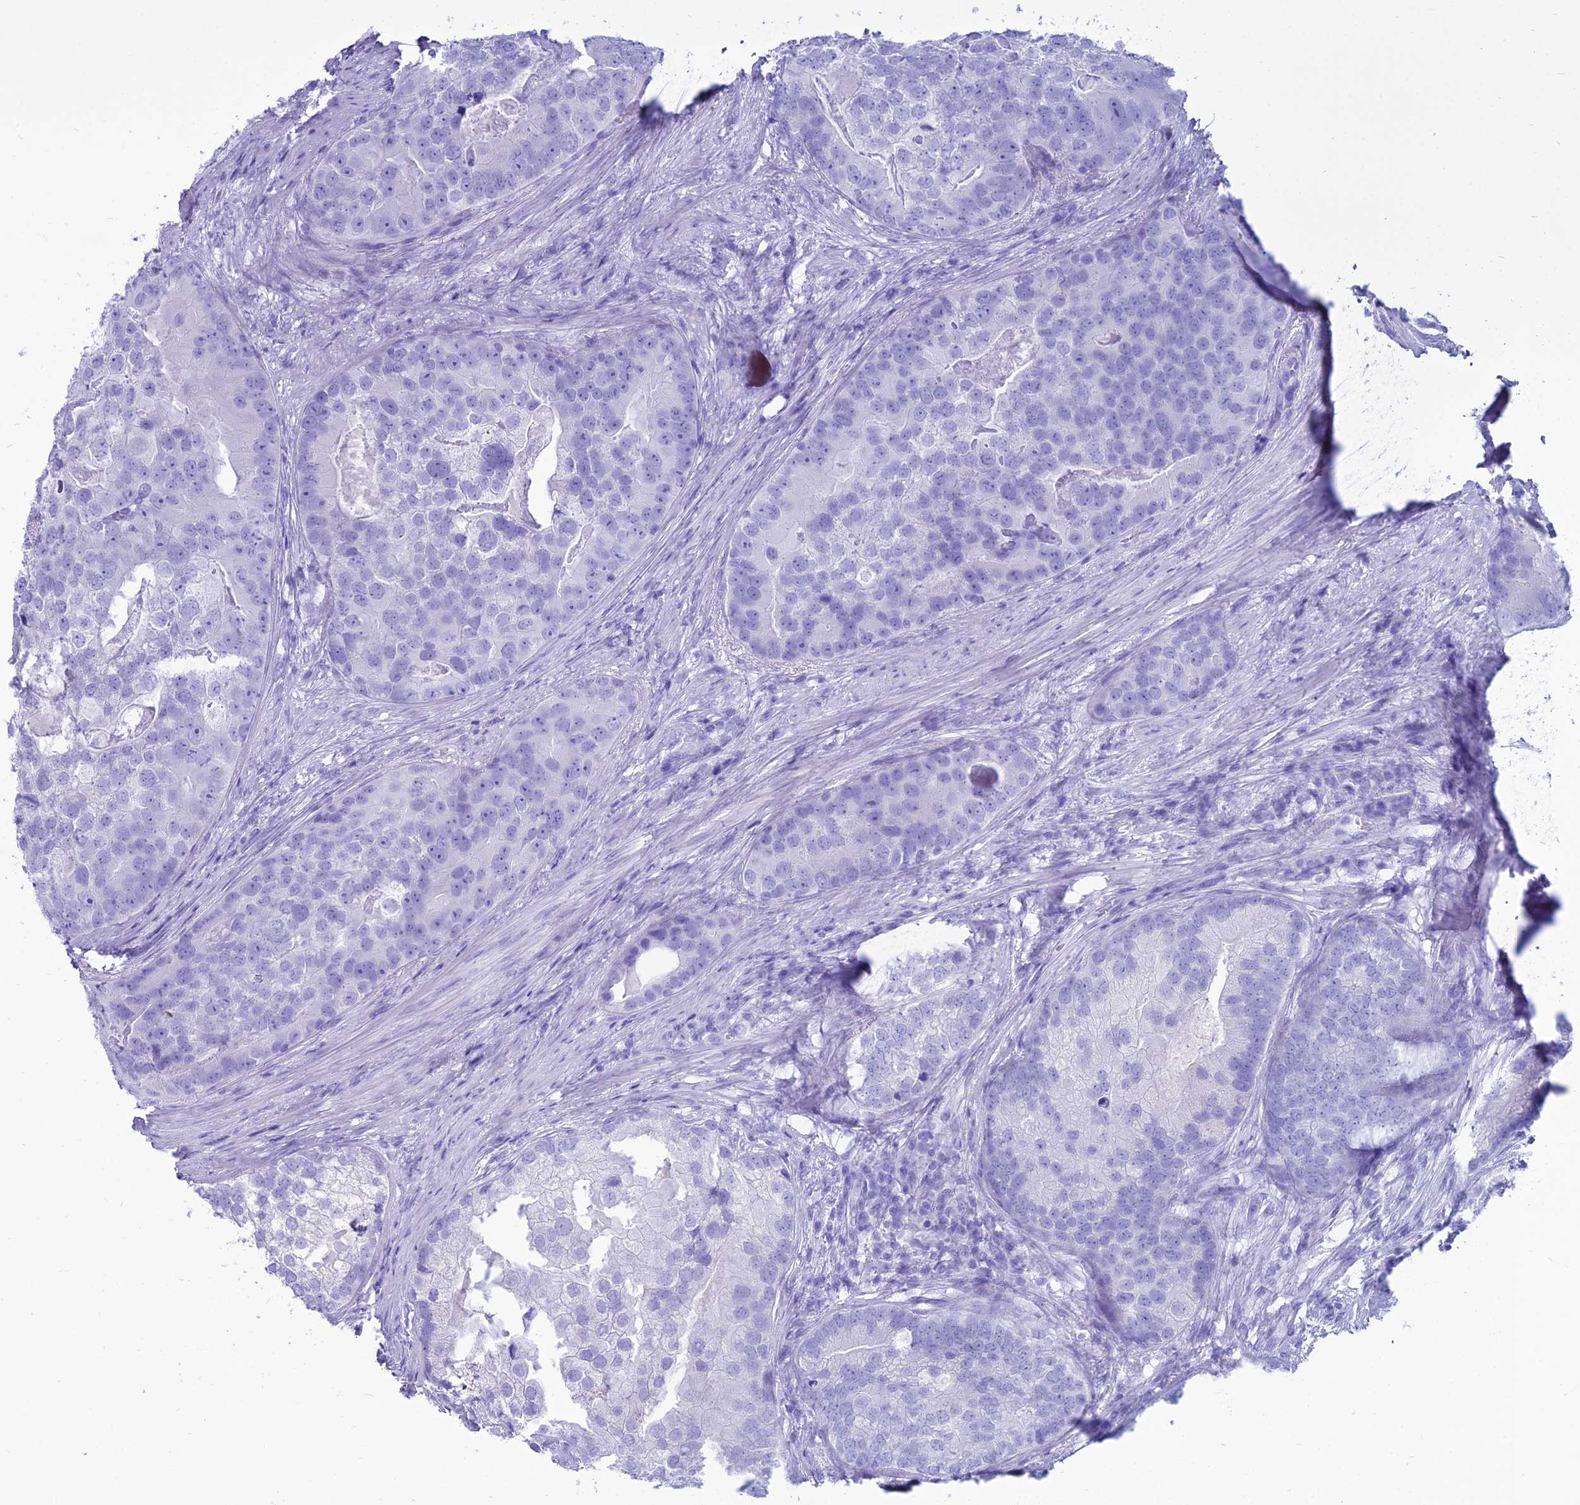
{"staining": {"intensity": "negative", "quantity": "none", "location": "none"}, "tissue": "prostate cancer", "cell_type": "Tumor cells", "image_type": "cancer", "snomed": [{"axis": "morphology", "description": "Adenocarcinoma, High grade"}, {"axis": "topography", "description": "Prostate"}], "caption": "Human prostate cancer (high-grade adenocarcinoma) stained for a protein using IHC demonstrates no positivity in tumor cells.", "gene": "PNMA5", "patient": {"sex": "male", "age": 62}}